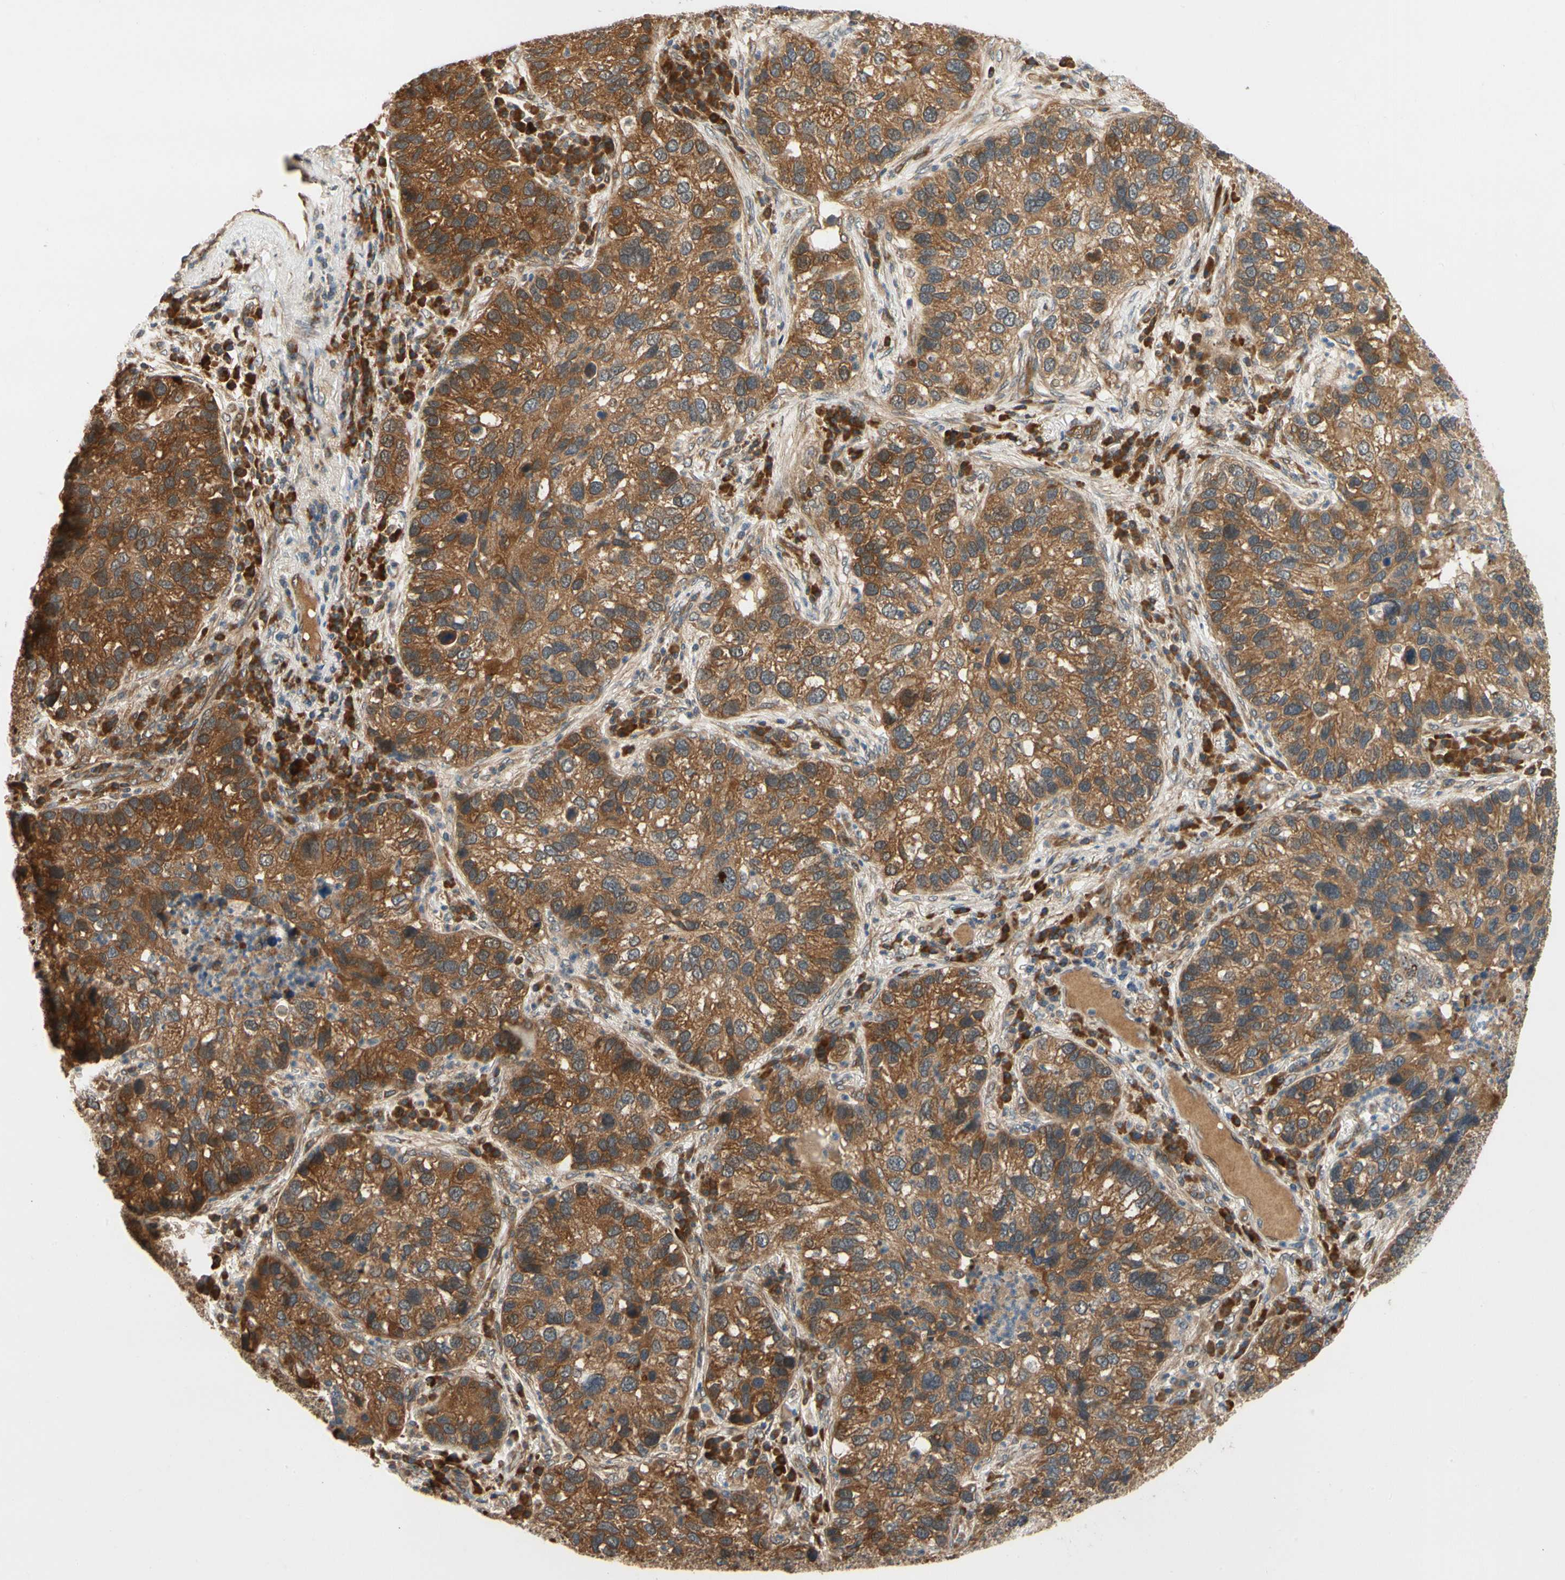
{"staining": {"intensity": "strong", "quantity": ">75%", "location": "cytoplasmic/membranous"}, "tissue": "lung cancer", "cell_type": "Tumor cells", "image_type": "cancer", "snomed": [{"axis": "morphology", "description": "Normal tissue, NOS"}, {"axis": "morphology", "description": "Adenocarcinoma, NOS"}, {"axis": "topography", "description": "Bronchus"}, {"axis": "topography", "description": "Lung"}], "caption": "Protein staining displays strong cytoplasmic/membranous positivity in approximately >75% of tumor cells in adenocarcinoma (lung). Nuclei are stained in blue.", "gene": "TDRP", "patient": {"sex": "male", "age": 54}}